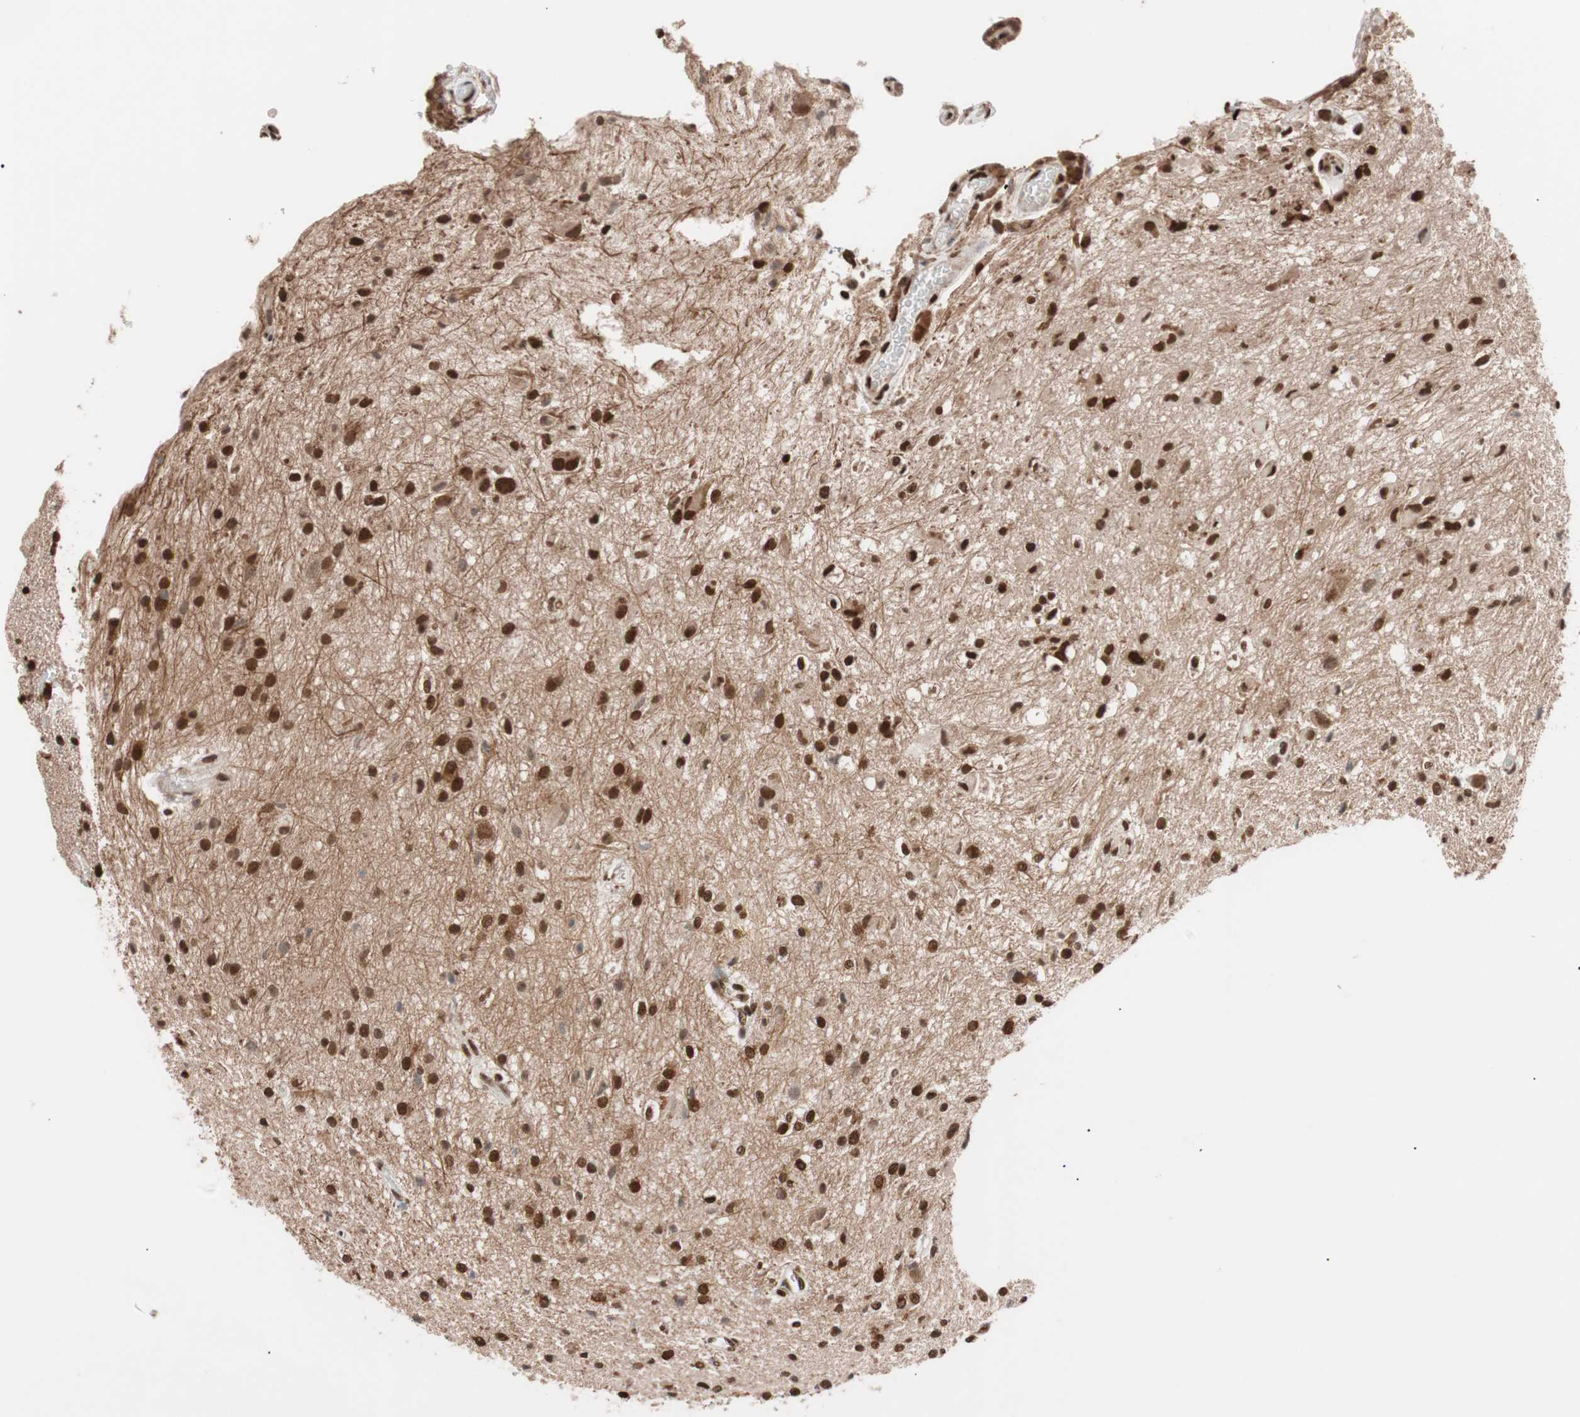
{"staining": {"intensity": "strong", "quantity": ">75%", "location": "nuclear"}, "tissue": "glioma", "cell_type": "Tumor cells", "image_type": "cancer", "snomed": [{"axis": "morphology", "description": "Glioma, malignant, High grade"}, {"axis": "topography", "description": "Brain"}], "caption": "IHC image of human malignant high-grade glioma stained for a protein (brown), which demonstrates high levels of strong nuclear expression in approximately >75% of tumor cells.", "gene": "CHAMP1", "patient": {"sex": "male", "age": 47}}